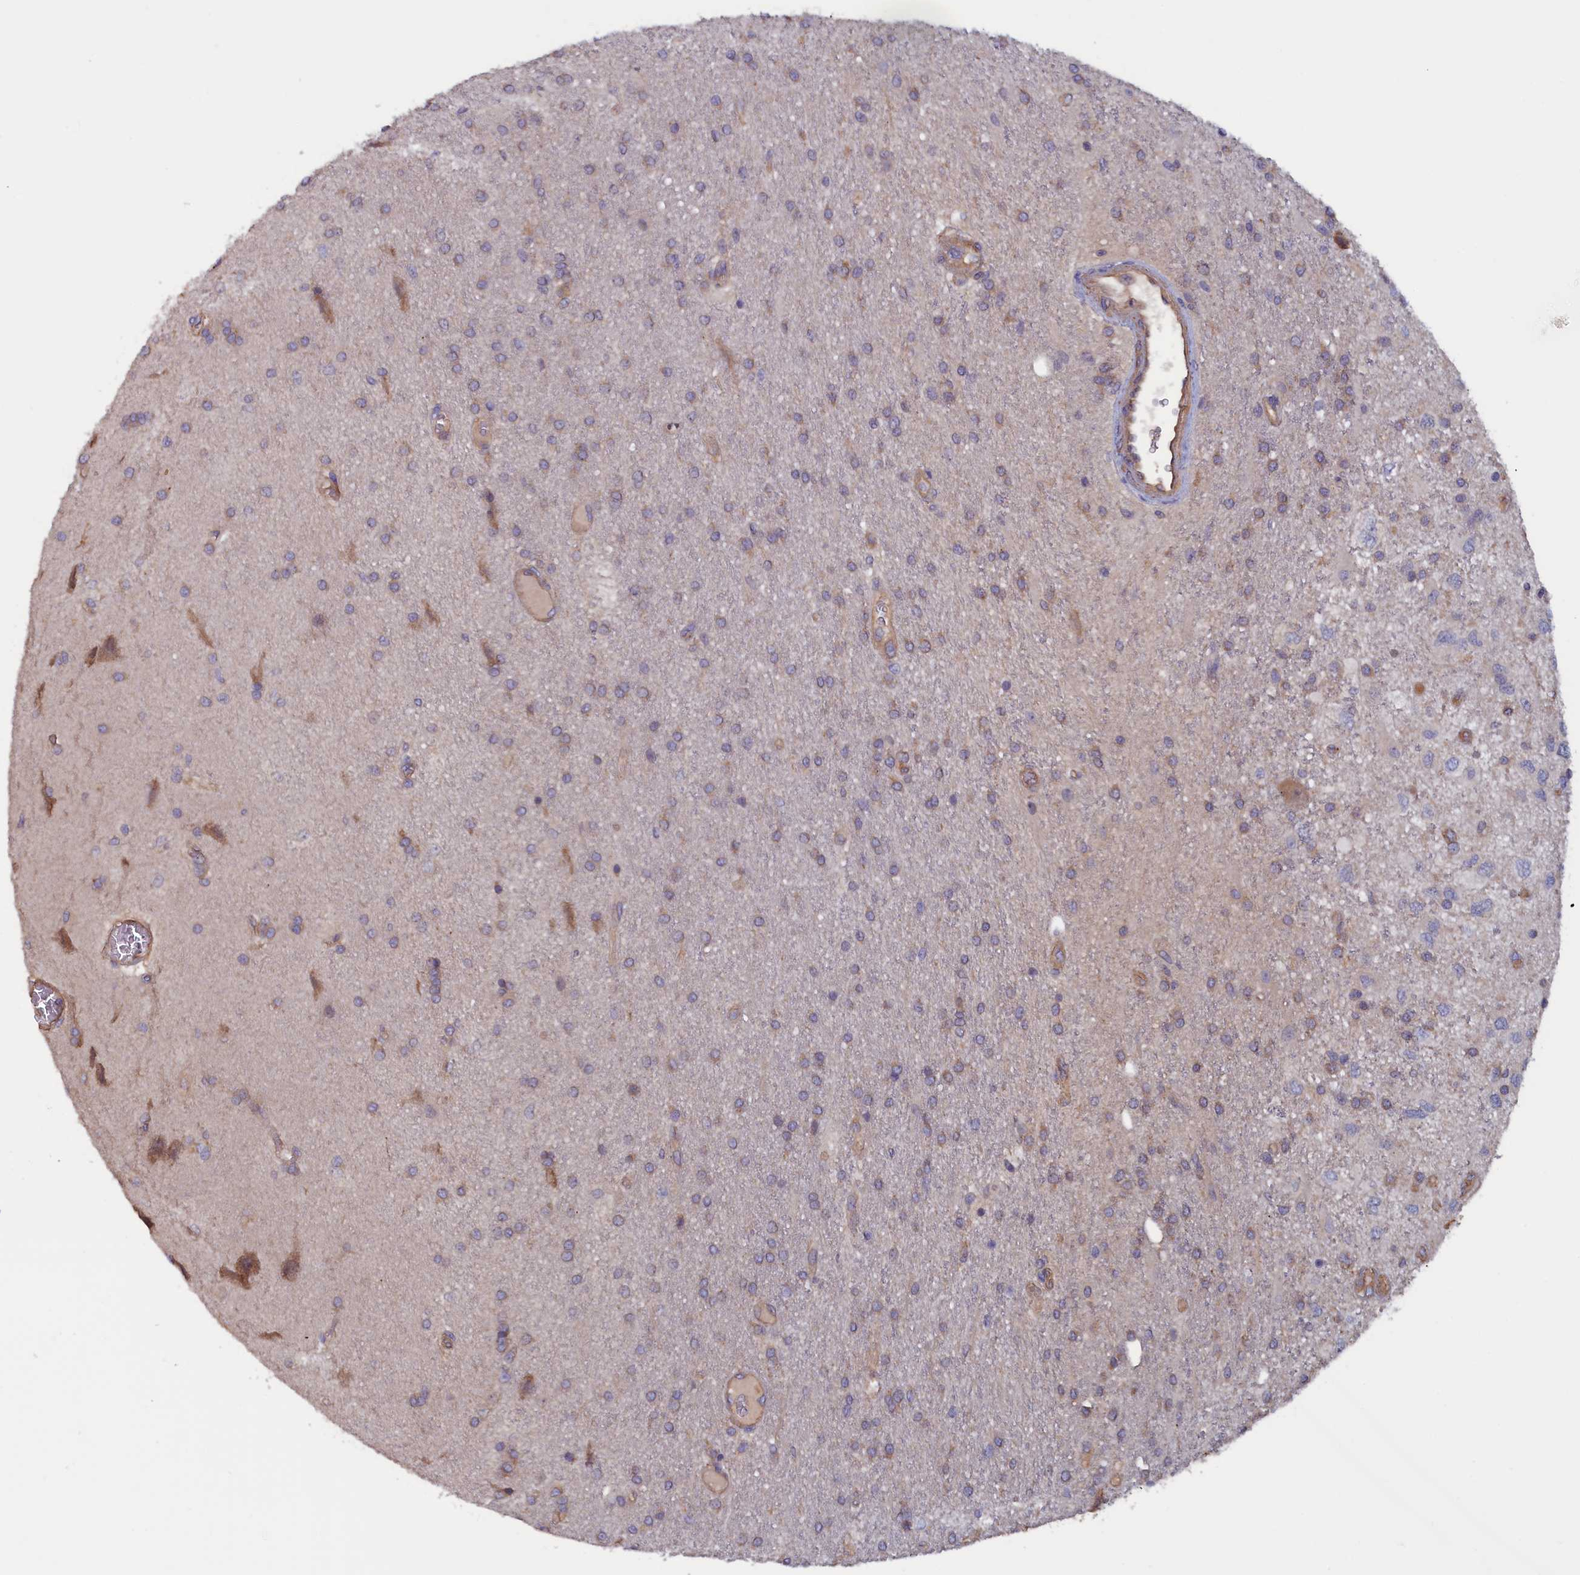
{"staining": {"intensity": "weak", "quantity": "<25%", "location": "cytoplasmic/membranous"}, "tissue": "glioma", "cell_type": "Tumor cells", "image_type": "cancer", "snomed": [{"axis": "morphology", "description": "Glioma, malignant, Low grade"}, {"axis": "topography", "description": "Brain"}], "caption": "Glioma stained for a protein using immunohistochemistry (IHC) exhibits no staining tumor cells.", "gene": "ANKRD2", "patient": {"sex": "male", "age": 66}}